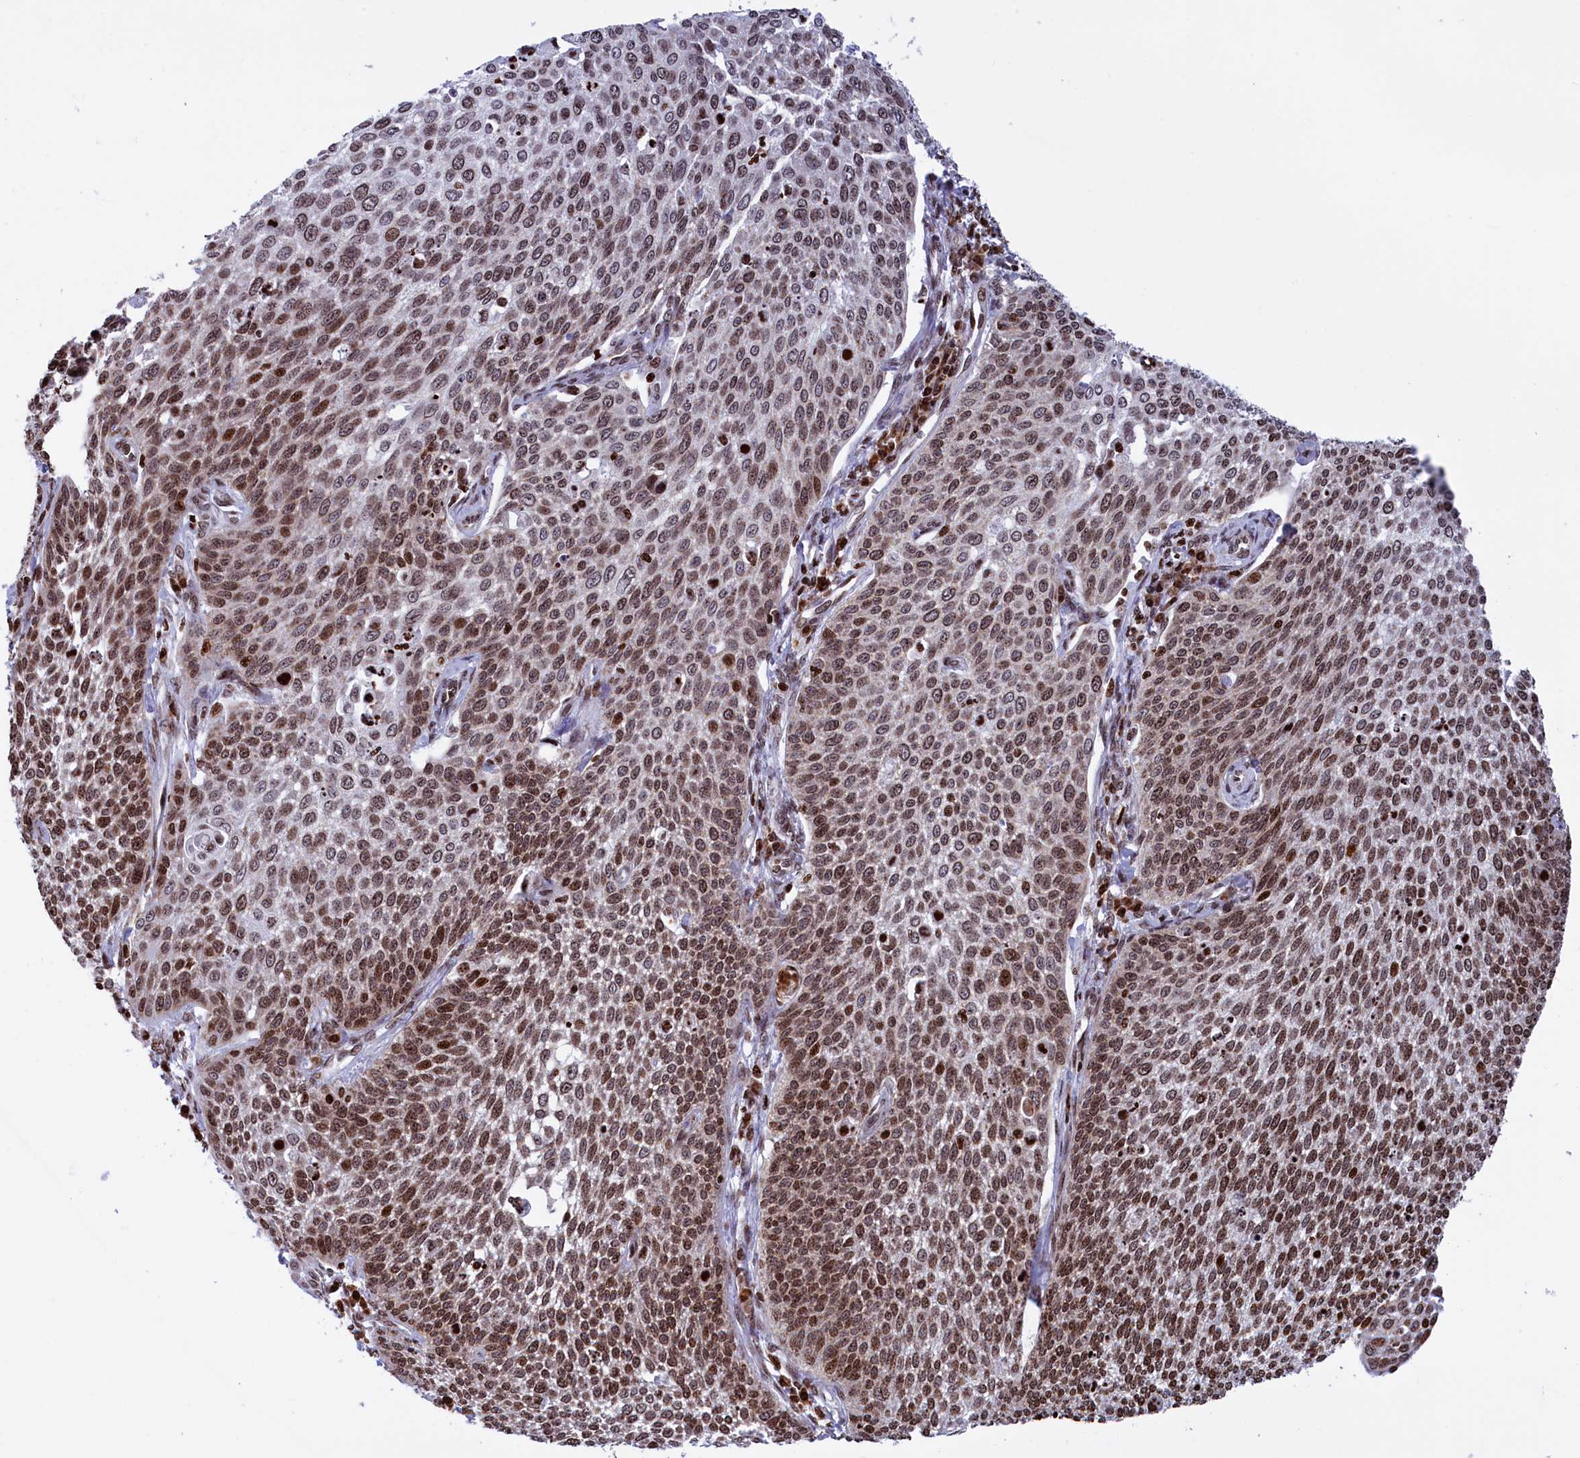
{"staining": {"intensity": "moderate", "quantity": ">75%", "location": "nuclear"}, "tissue": "cervical cancer", "cell_type": "Tumor cells", "image_type": "cancer", "snomed": [{"axis": "morphology", "description": "Squamous cell carcinoma, NOS"}, {"axis": "topography", "description": "Cervix"}], "caption": "Moderate nuclear protein positivity is present in about >75% of tumor cells in cervical squamous cell carcinoma.", "gene": "TIMM29", "patient": {"sex": "female", "age": 34}}